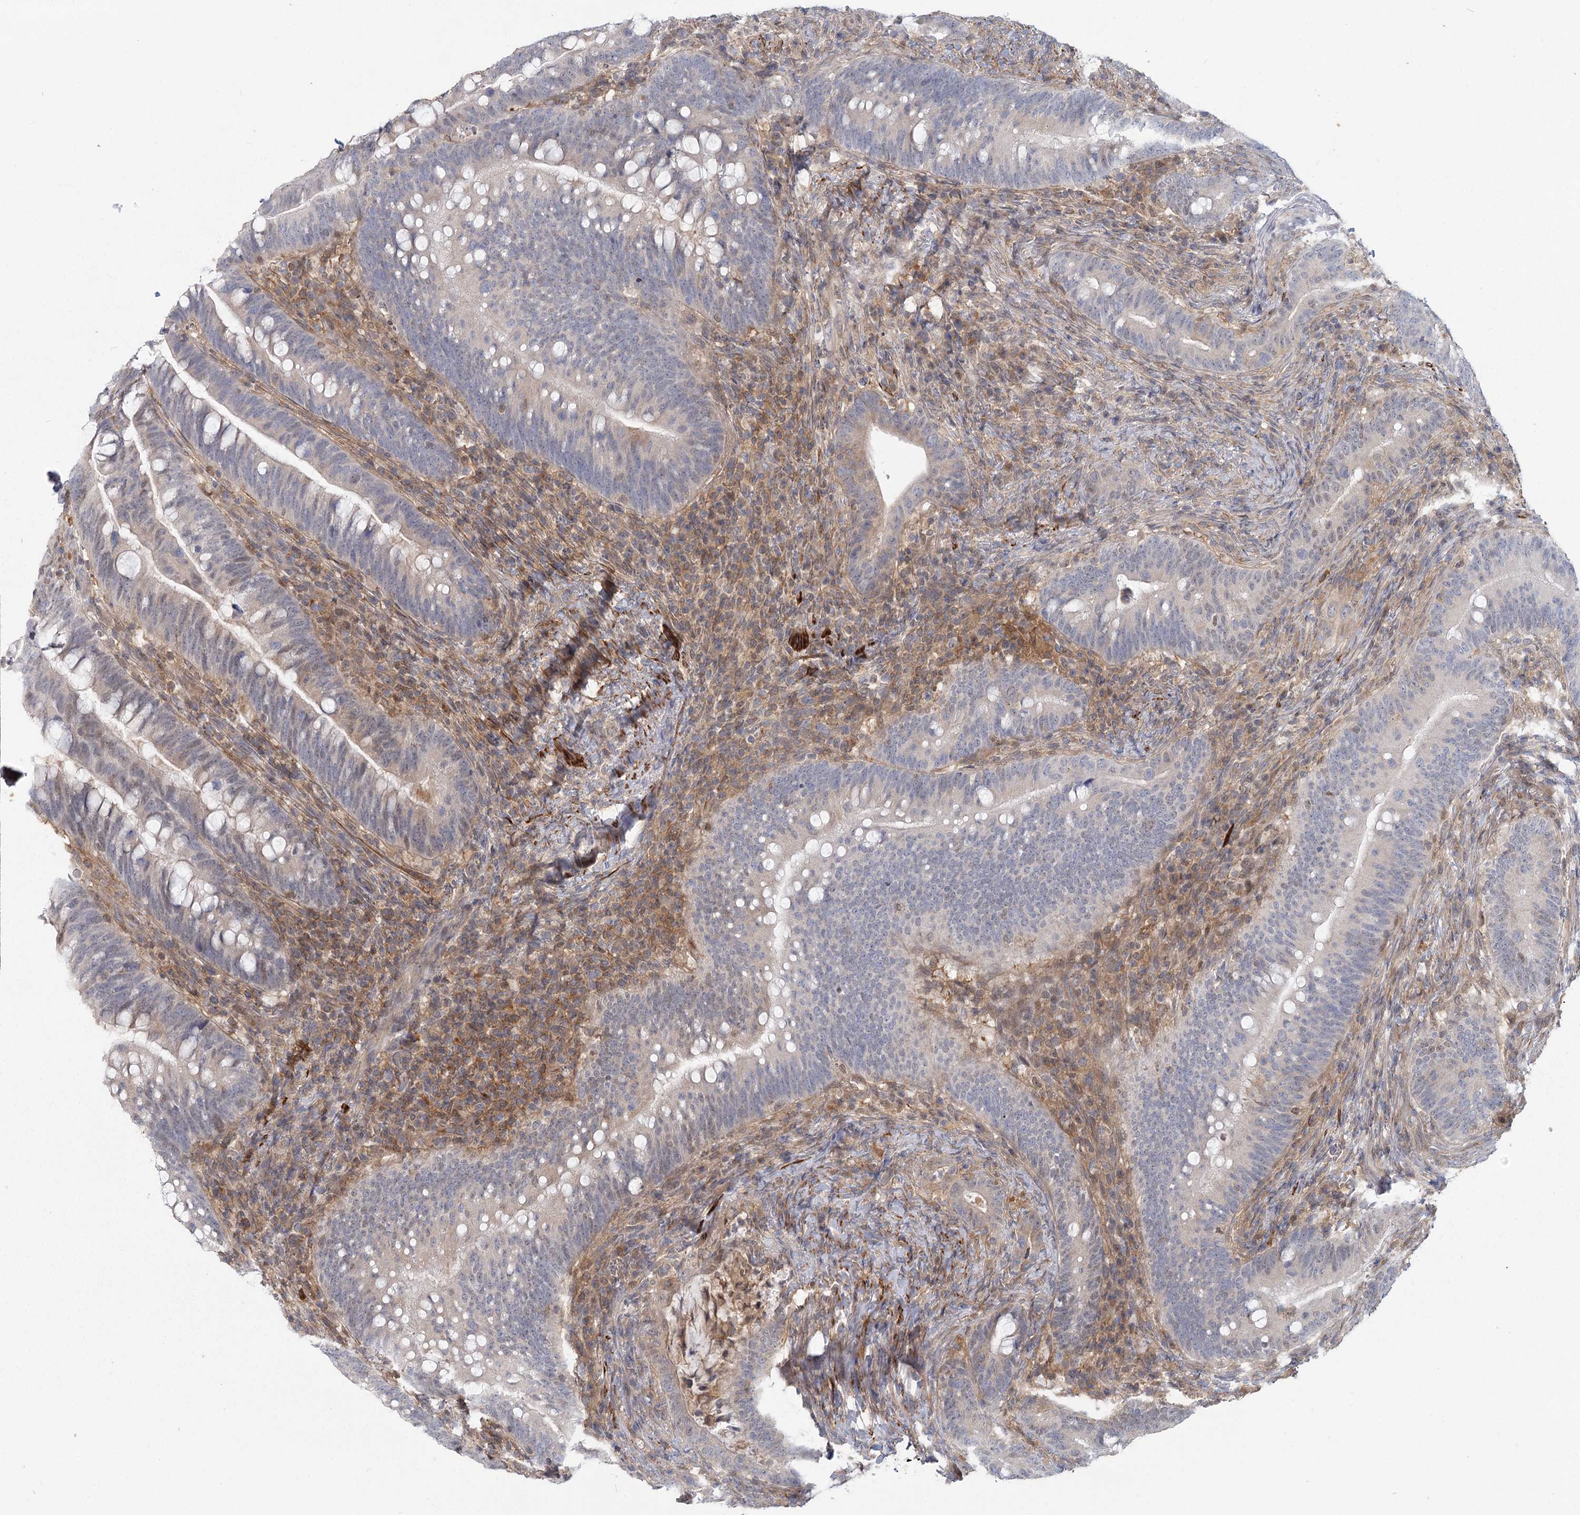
{"staining": {"intensity": "weak", "quantity": "<25%", "location": "nuclear"}, "tissue": "colorectal cancer", "cell_type": "Tumor cells", "image_type": "cancer", "snomed": [{"axis": "morphology", "description": "Adenocarcinoma, NOS"}, {"axis": "topography", "description": "Colon"}], "caption": "IHC of human colorectal adenocarcinoma demonstrates no staining in tumor cells.", "gene": "USP11", "patient": {"sex": "female", "age": 66}}